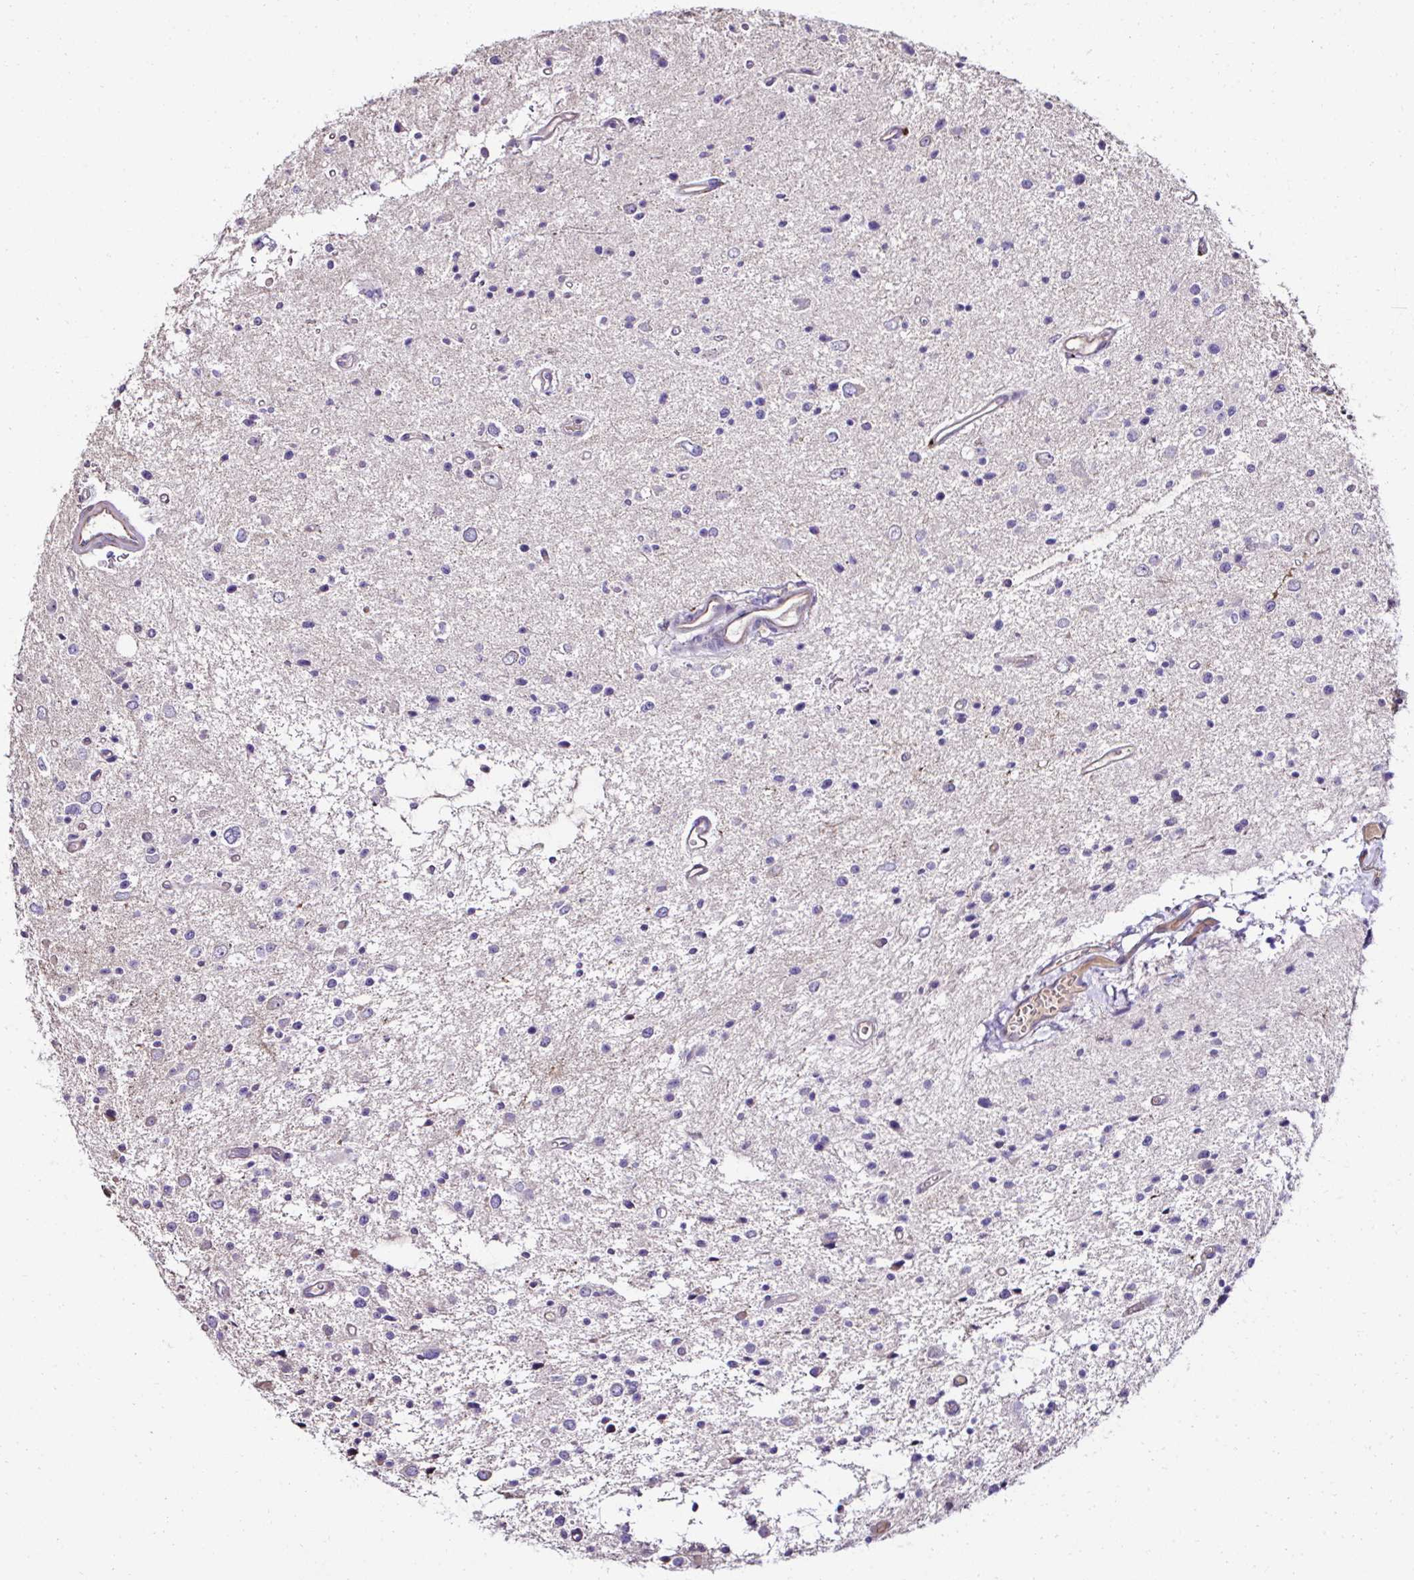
{"staining": {"intensity": "negative", "quantity": "none", "location": "none"}, "tissue": "glioma", "cell_type": "Tumor cells", "image_type": "cancer", "snomed": [{"axis": "morphology", "description": "Glioma, malignant, Low grade"}, {"axis": "topography", "description": "Brain"}], "caption": "DAB immunohistochemical staining of glioma displays no significant expression in tumor cells. (DAB immunohistochemistry (IHC) visualized using brightfield microscopy, high magnification).", "gene": "CCDC85C", "patient": {"sex": "male", "age": 43}}